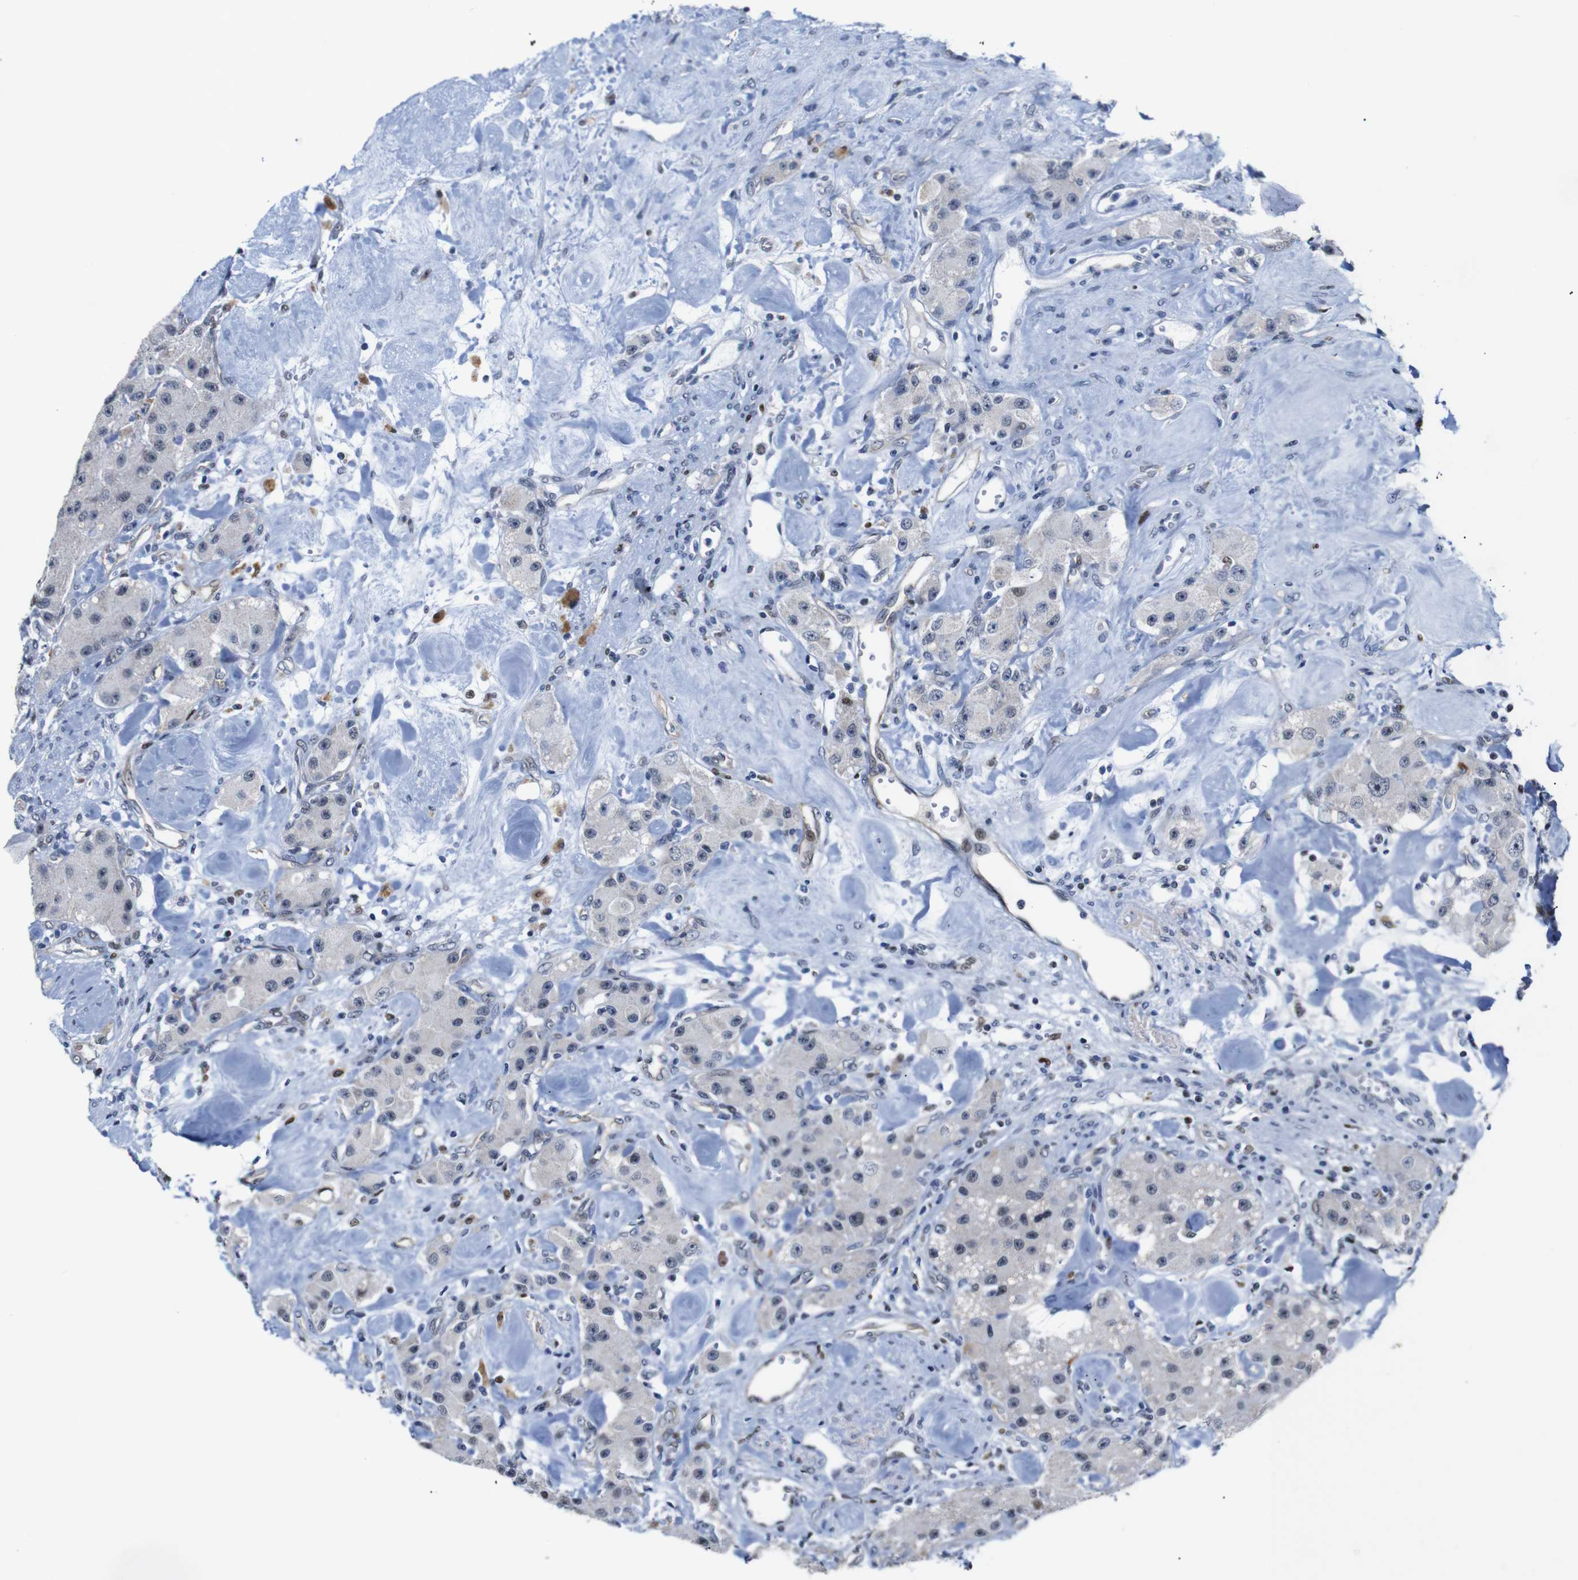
{"staining": {"intensity": "moderate", "quantity": "<25%", "location": "nuclear"}, "tissue": "carcinoid", "cell_type": "Tumor cells", "image_type": "cancer", "snomed": [{"axis": "morphology", "description": "Carcinoid, malignant, NOS"}, {"axis": "topography", "description": "Pancreas"}], "caption": "Moderate nuclear positivity for a protein is present in approximately <25% of tumor cells of carcinoid (malignant) using IHC.", "gene": "GATA6", "patient": {"sex": "male", "age": 41}}